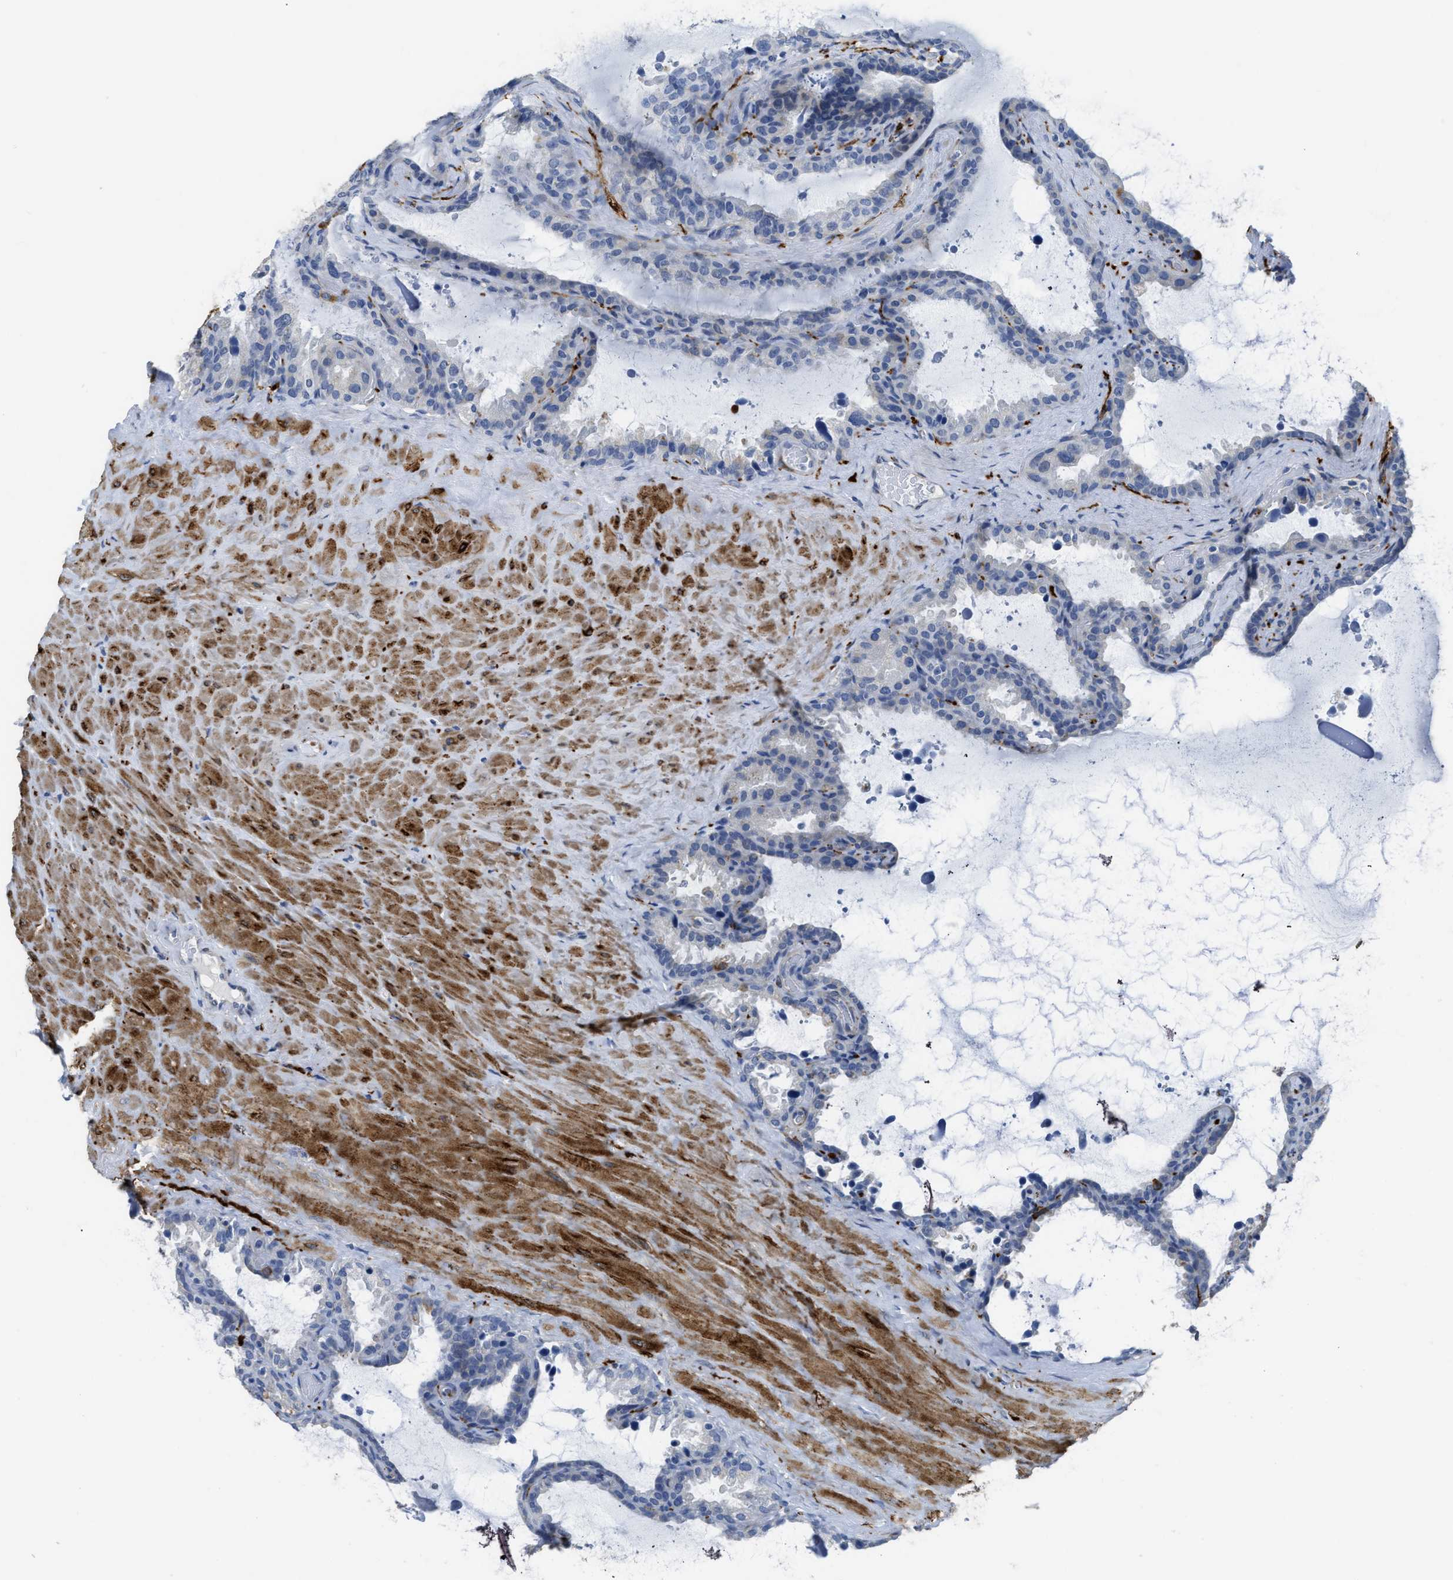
{"staining": {"intensity": "negative", "quantity": "none", "location": "none"}, "tissue": "seminal vesicle", "cell_type": "Glandular cells", "image_type": "normal", "snomed": [{"axis": "morphology", "description": "Normal tissue, NOS"}, {"axis": "topography", "description": "Seminal veicle"}], "caption": "A histopathology image of seminal vesicle stained for a protein demonstrates no brown staining in glandular cells. (DAB immunohistochemistry, high magnification).", "gene": "ZSWIM5", "patient": {"sex": "male", "age": 46}}